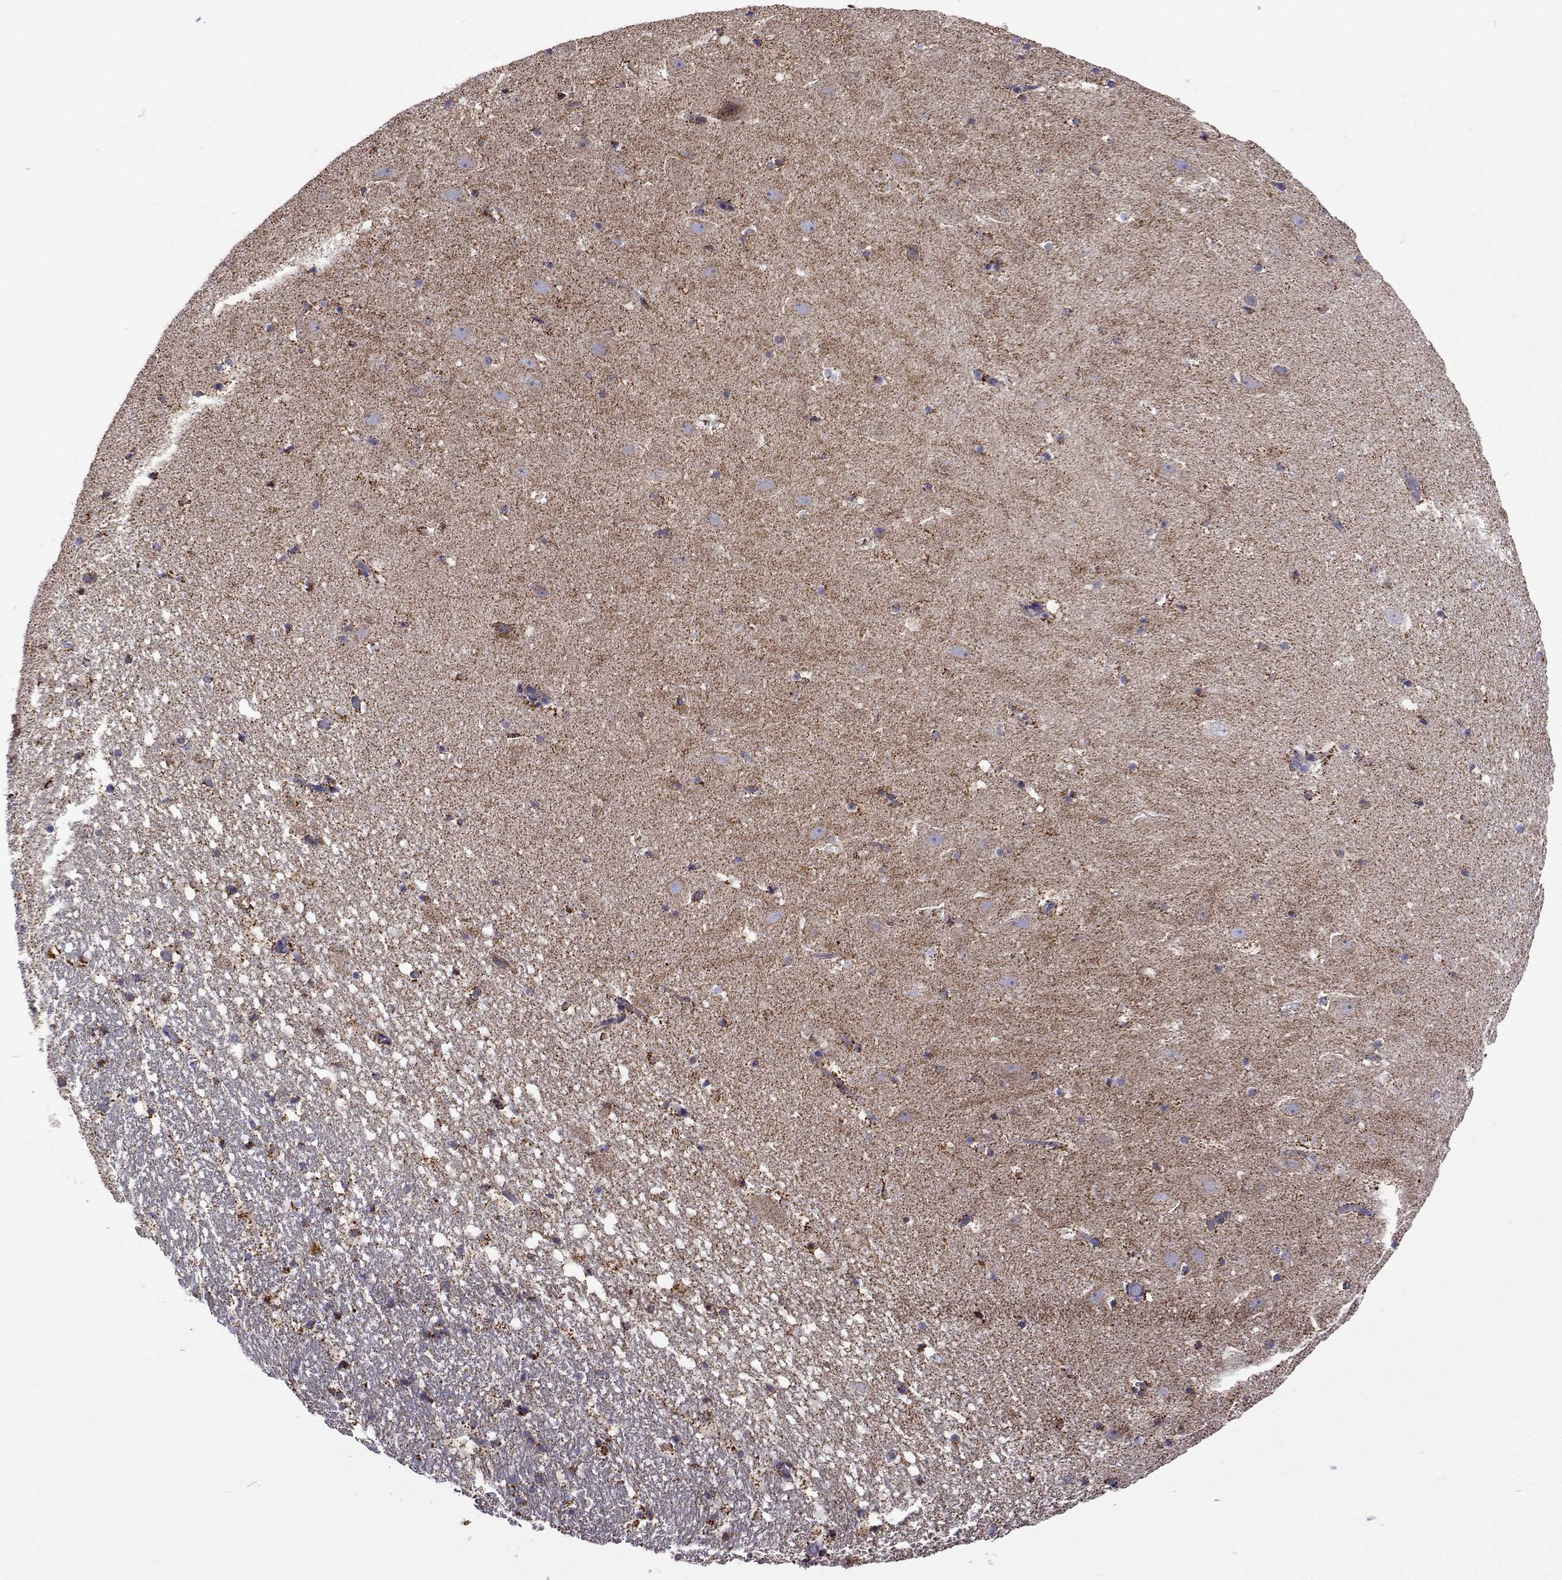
{"staining": {"intensity": "moderate", "quantity": "<25%", "location": "cytoplasmic/membranous"}, "tissue": "hippocampus", "cell_type": "Glial cells", "image_type": "normal", "snomed": [{"axis": "morphology", "description": "Normal tissue, NOS"}, {"axis": "topography", "description": "Hippocampus"}], "caption": "Hippocampus stained with DAB (3,3'-diaminobenzidine) immunohistochemistry (IHC) exhibits low levels of moderate cytoplasmic/membranous expression in approximately <25% of glial cells. The protein of interest is shown in brown color, while the nuclei are stained blue.", "gene": "MCCC2", "patient": {"sex": "female", "age": 42}}